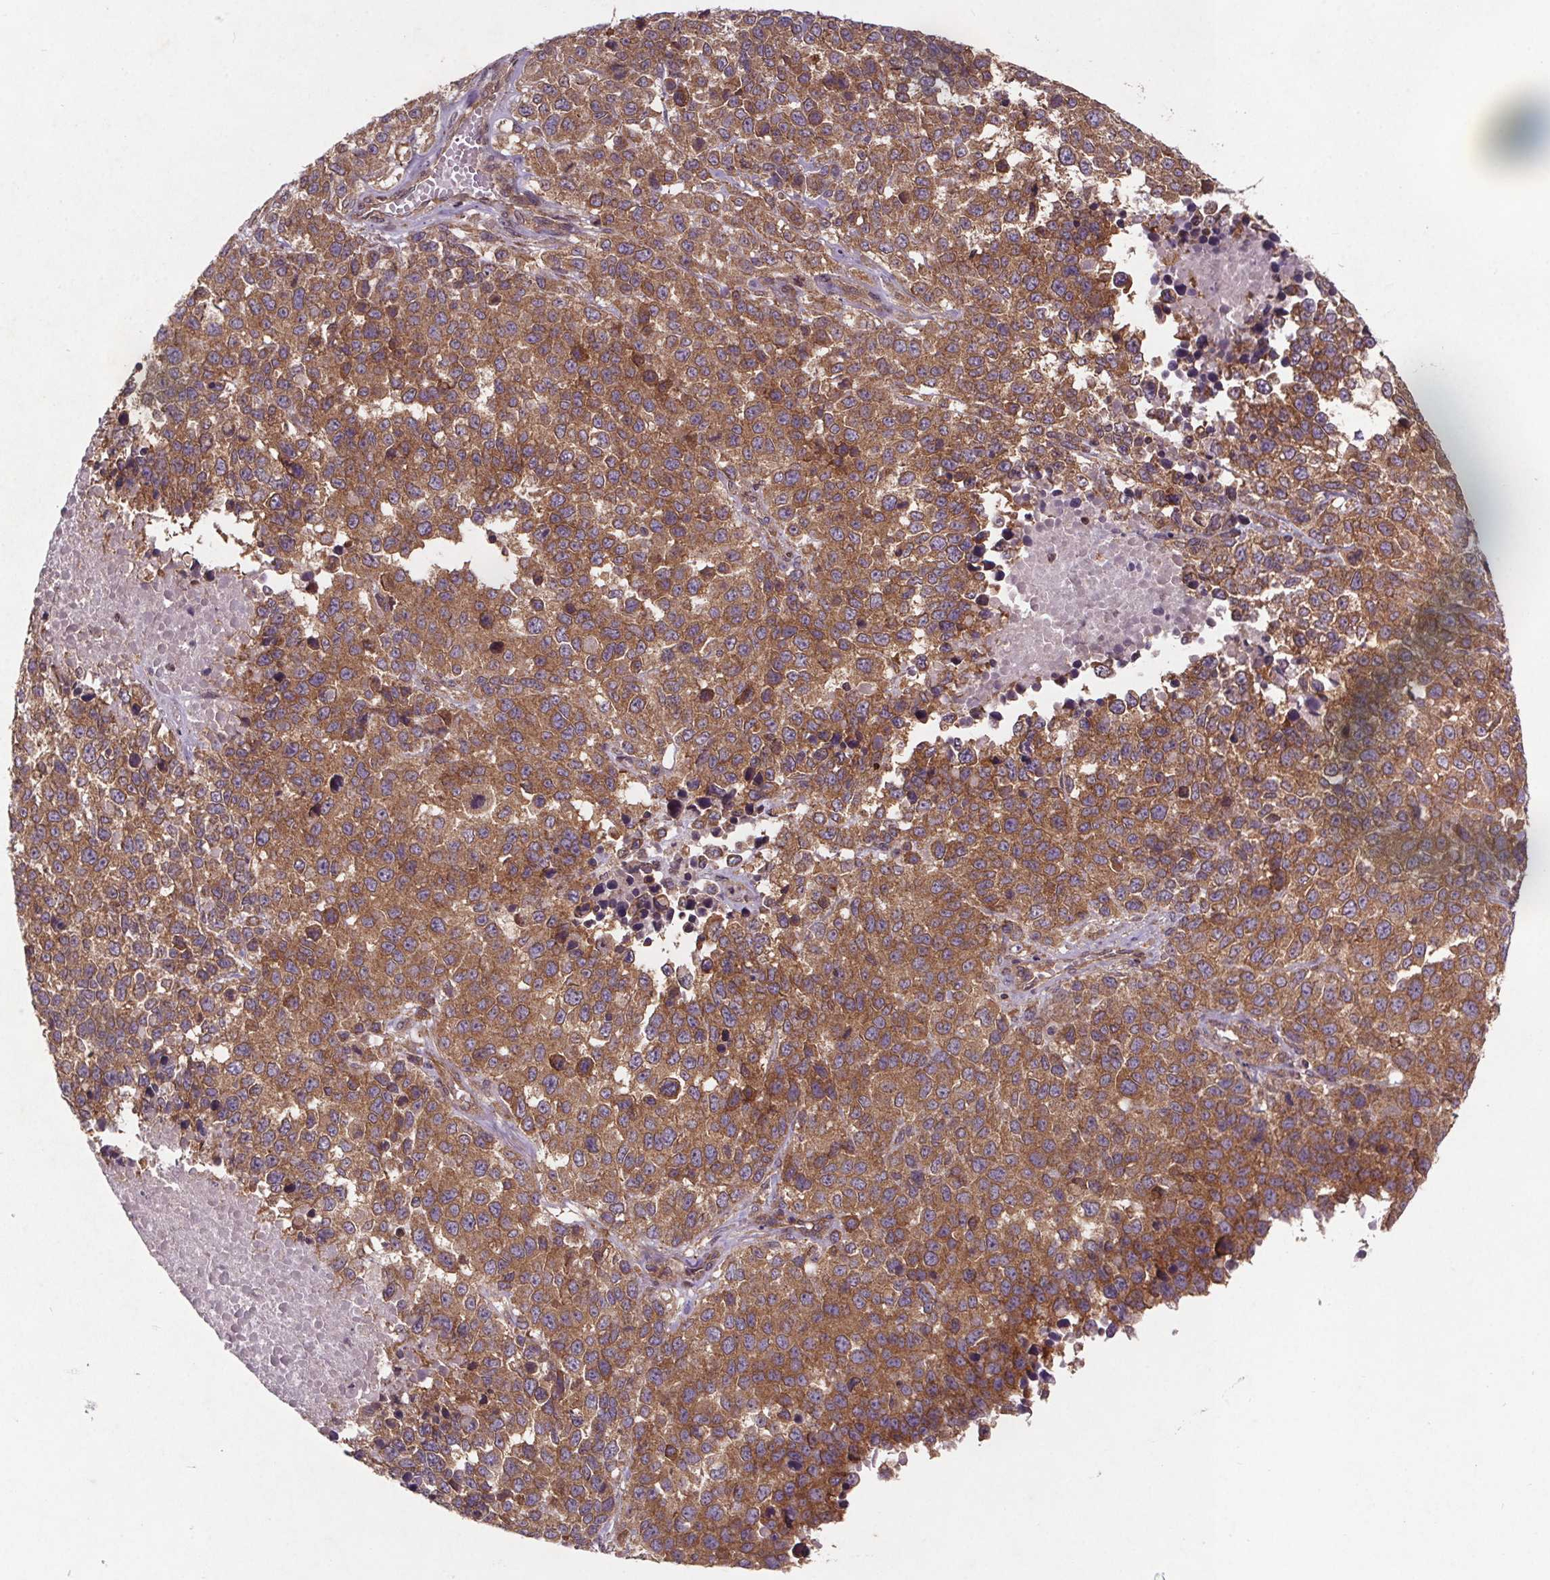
{"staining": {"intensity": "moderate", "quantity": ">75%", "location": "cytoplasmic/membranous"}, "tissue": "melanoma", "cell_type": "Tumor cells", "image_type": "cancer", "snomed": [{"axis": "morphology", "description": "Malignant melanoma, Metastatic site"}, {"axis": "topography", "description": "Skin"}], "caption": "A histopathology image showing moderate cytoplasmic/membranous expression in about >75% of tumor cells in malignant melanoma (metastatic site), as visualized by brown immunohistochemical staining.", "gene": "STRN3", "patient": {"sex": "male", "age": 84}}